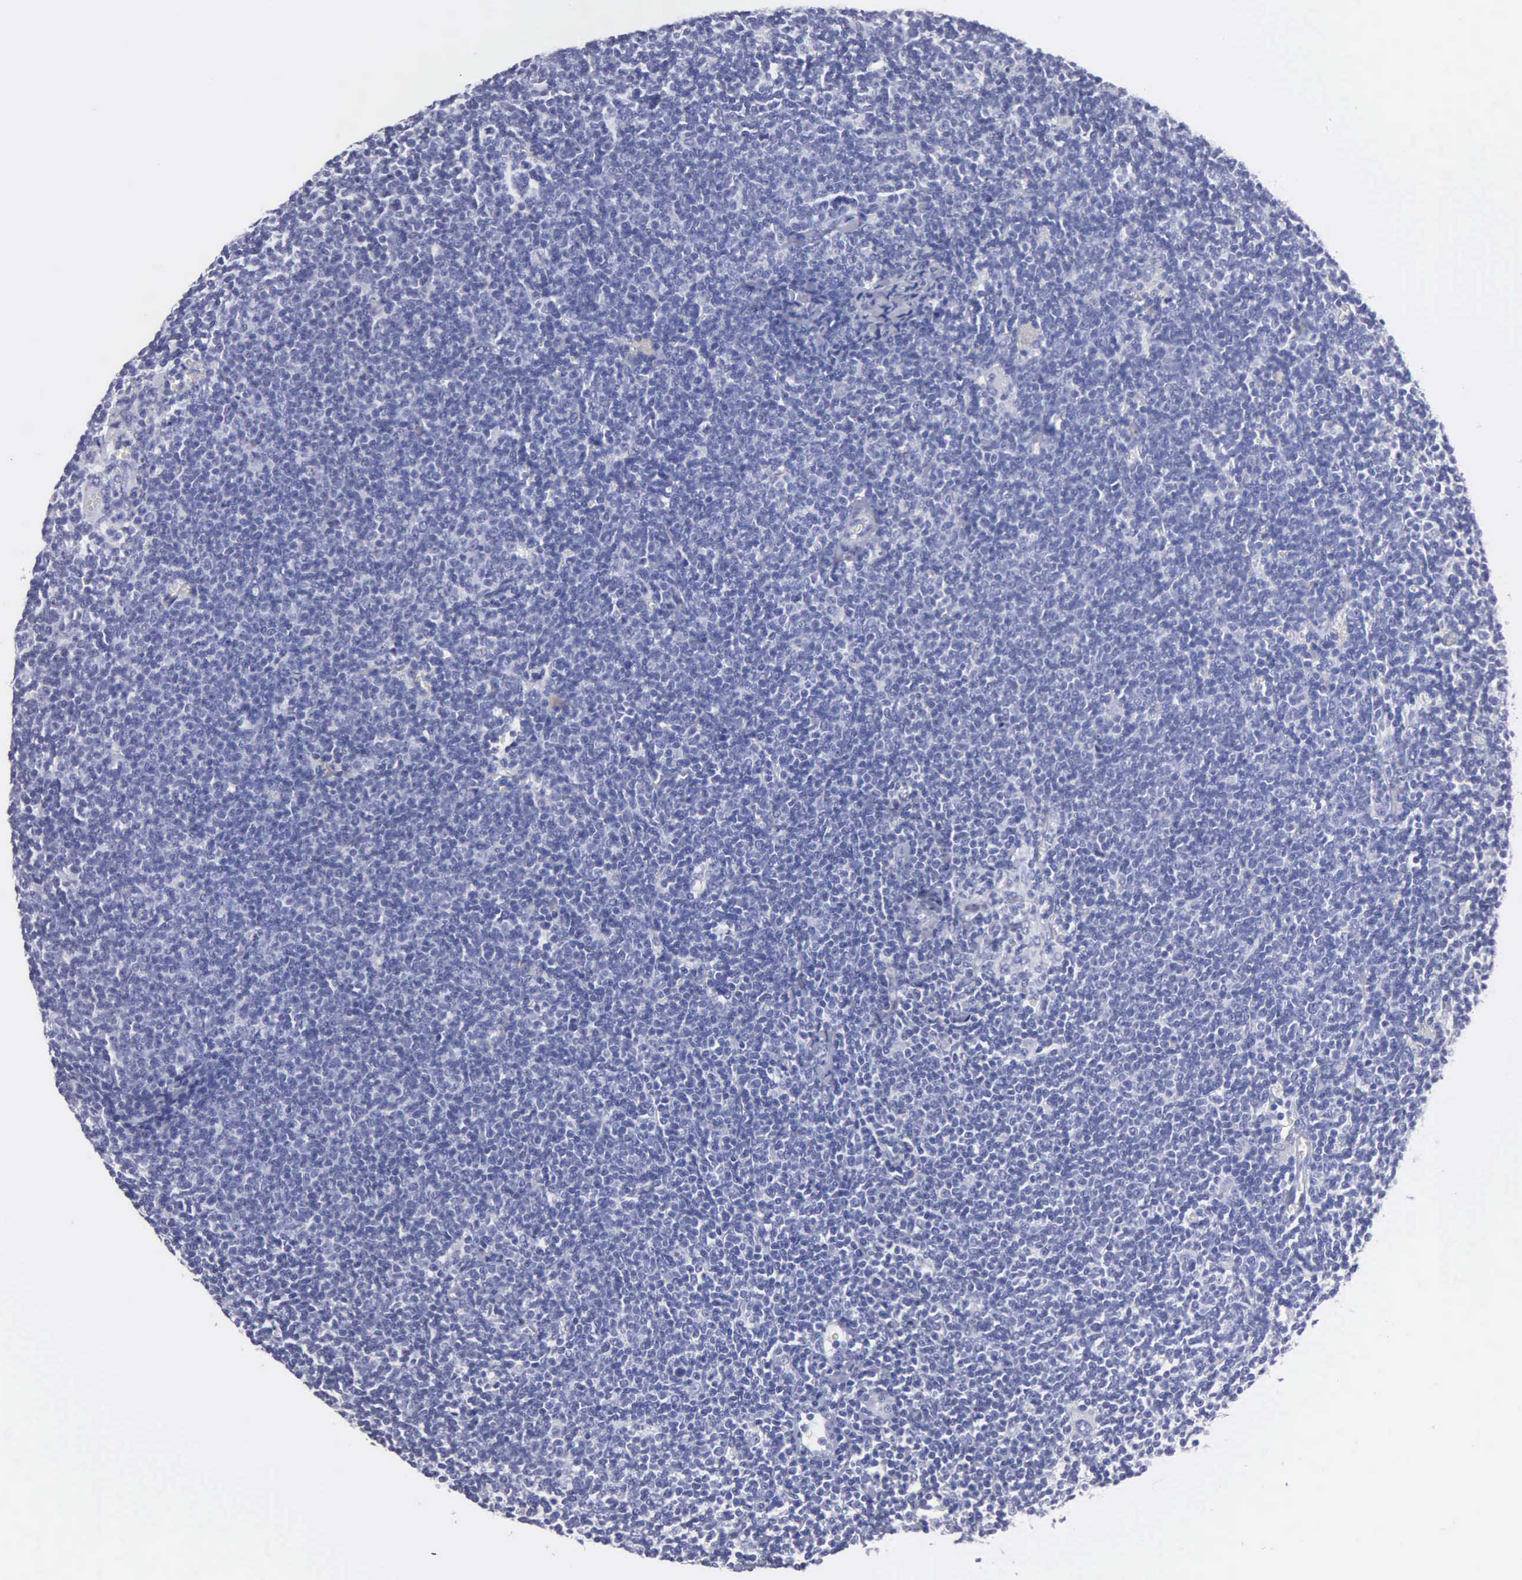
{"staining": {"intensity": "negative", "quantity": "none", "location": "none"}, "tissue": "lymphoma", "cell_type": "Tumor cells", "image_type": "cancer", "snomed": [{"axis": "morphology", "description": "Malignant lymphoma, non-Hodgkin's type, Low grade"}, {"axis": "topography", "description": "Lymph node"}], "caption": "An image of lymphoma stained for a protein demonstrates no brown staining in tumor cells.", "gene": "CYP19A1", "patient": {"sex": "male", "age": 65}}